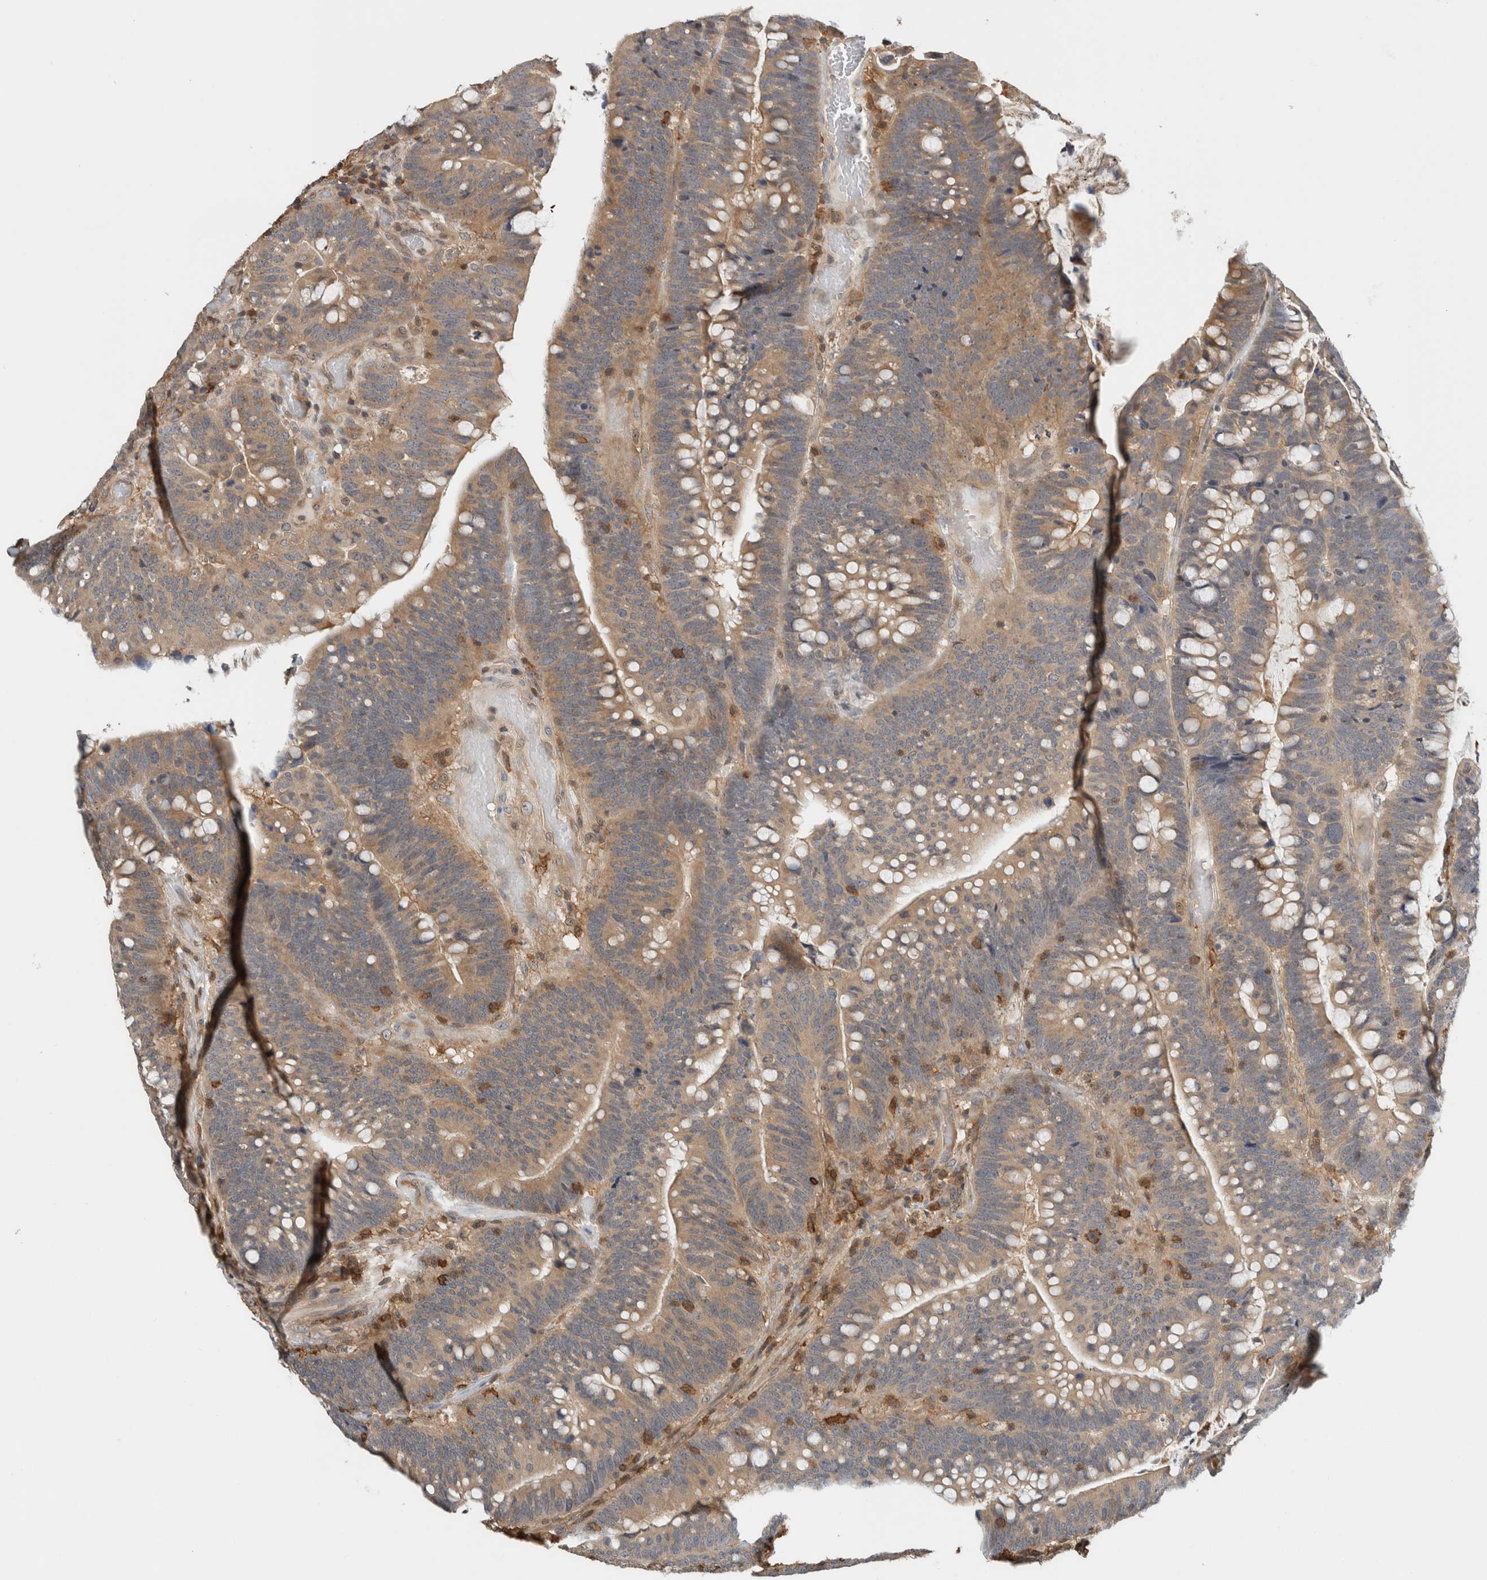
{"staining": {"intensity": "weak", "quantity": ">75%", "location": "cytoplasmic/membranous"}, "tissue": "colorectal cancer", "cell_type": "Tumor cells", "image_type": "cancer", "snomed": [{"axis": "morphology", "description": "Normal tissue, NOS"}, {"axis": "morphology", "description": "Adenocarcinoma, NOS"}, {"axis": "topography", "description": "Colon"}], "caption": "IHC image of human colorectal cancer stained for a protein (brown), which exhibits low levels of weak cytoplasmic/membranous positivity in about >75% of tumor cells.", "gene": "PFDN4", "patient": {"sex": "female", "age": 66}}